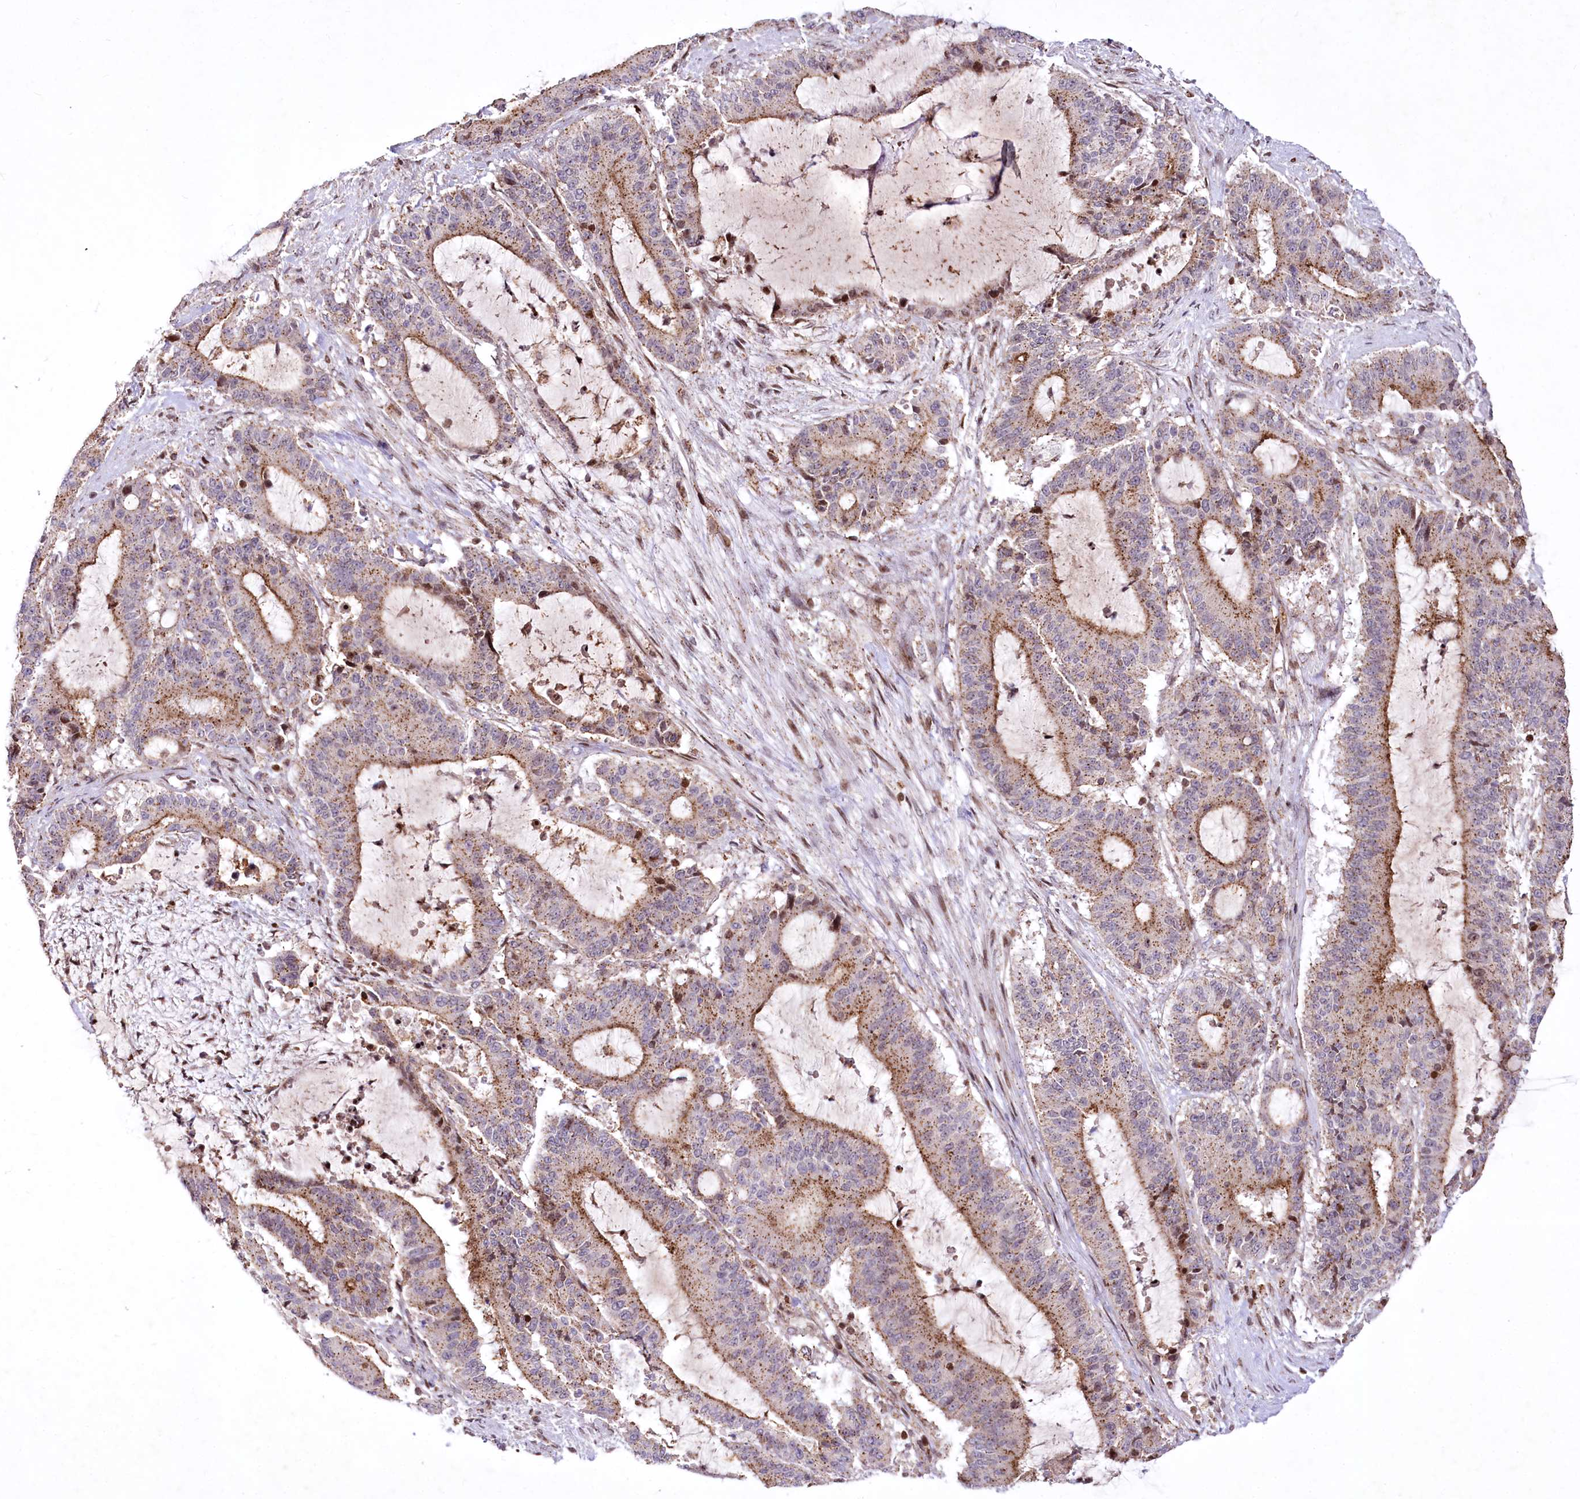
{"staining": {"intensity": "moderate", "quantity": ">75%", "location": "cytoplasmic/membranous,nuclear"}, "tissue": "liver cancer", "cell_type": "Tumor cells", "image_type": "cancer", "snomed": [{"axis": "morphology", "description": "Normal tissue, NOS"}, {"axis": "morphology", "description": "Cholangiocarcinoma"}, {"axis": "topography", "description": "Liver"}, {"axis": "topography", "description": "Peripheral nerve tissue"}], "caption": "Moderate cytoplasmic/membranous and nuclear staining is identified in approximately >75% of tumor cells in liver cancer.", "gene": "ZFYVE27", "patient": {"sex": "female", "age": 73}}